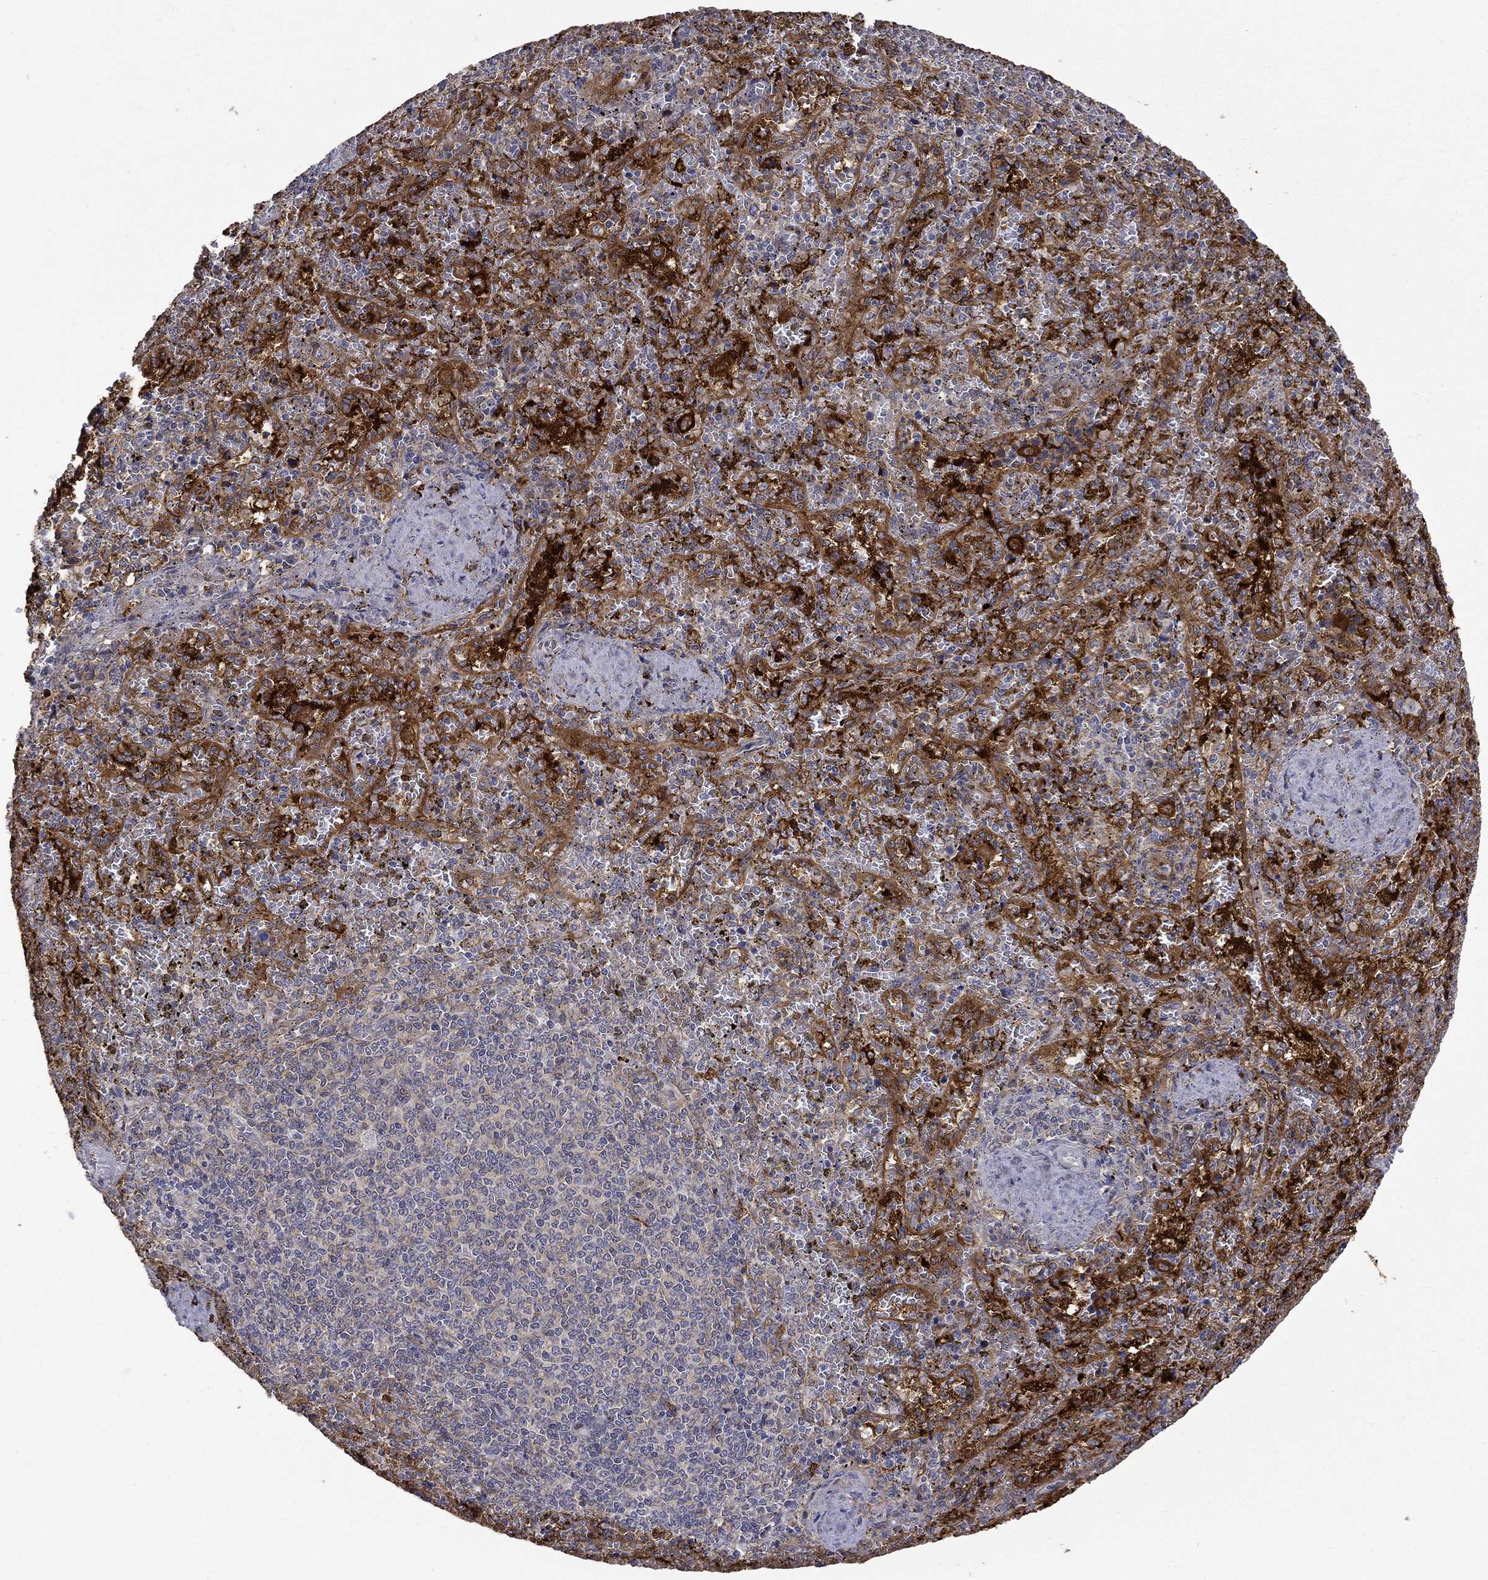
{"staining": {"intensity": "strong", "quantity": "<25%", "location": "cytoplasmic/membranous"}, "tissue": "spleen", "cell_type": "Cells in red pulp", "image_type": "normal", "snomed": [{"axis": "morphology", "description": "Normal tissue, NOS"}, {"axis": "topography", "description": "Spleen"}], "caption": "Immunohistochemical staining of normal human spleen reveals medium levels of strong cytoplasmic/membranous positivity in about <25% of cells in red pulp. (IHC, brightfield microscopy, high magnification).", "gene": "PCBP2", "patient": {"sex": "female", "age": 50}}